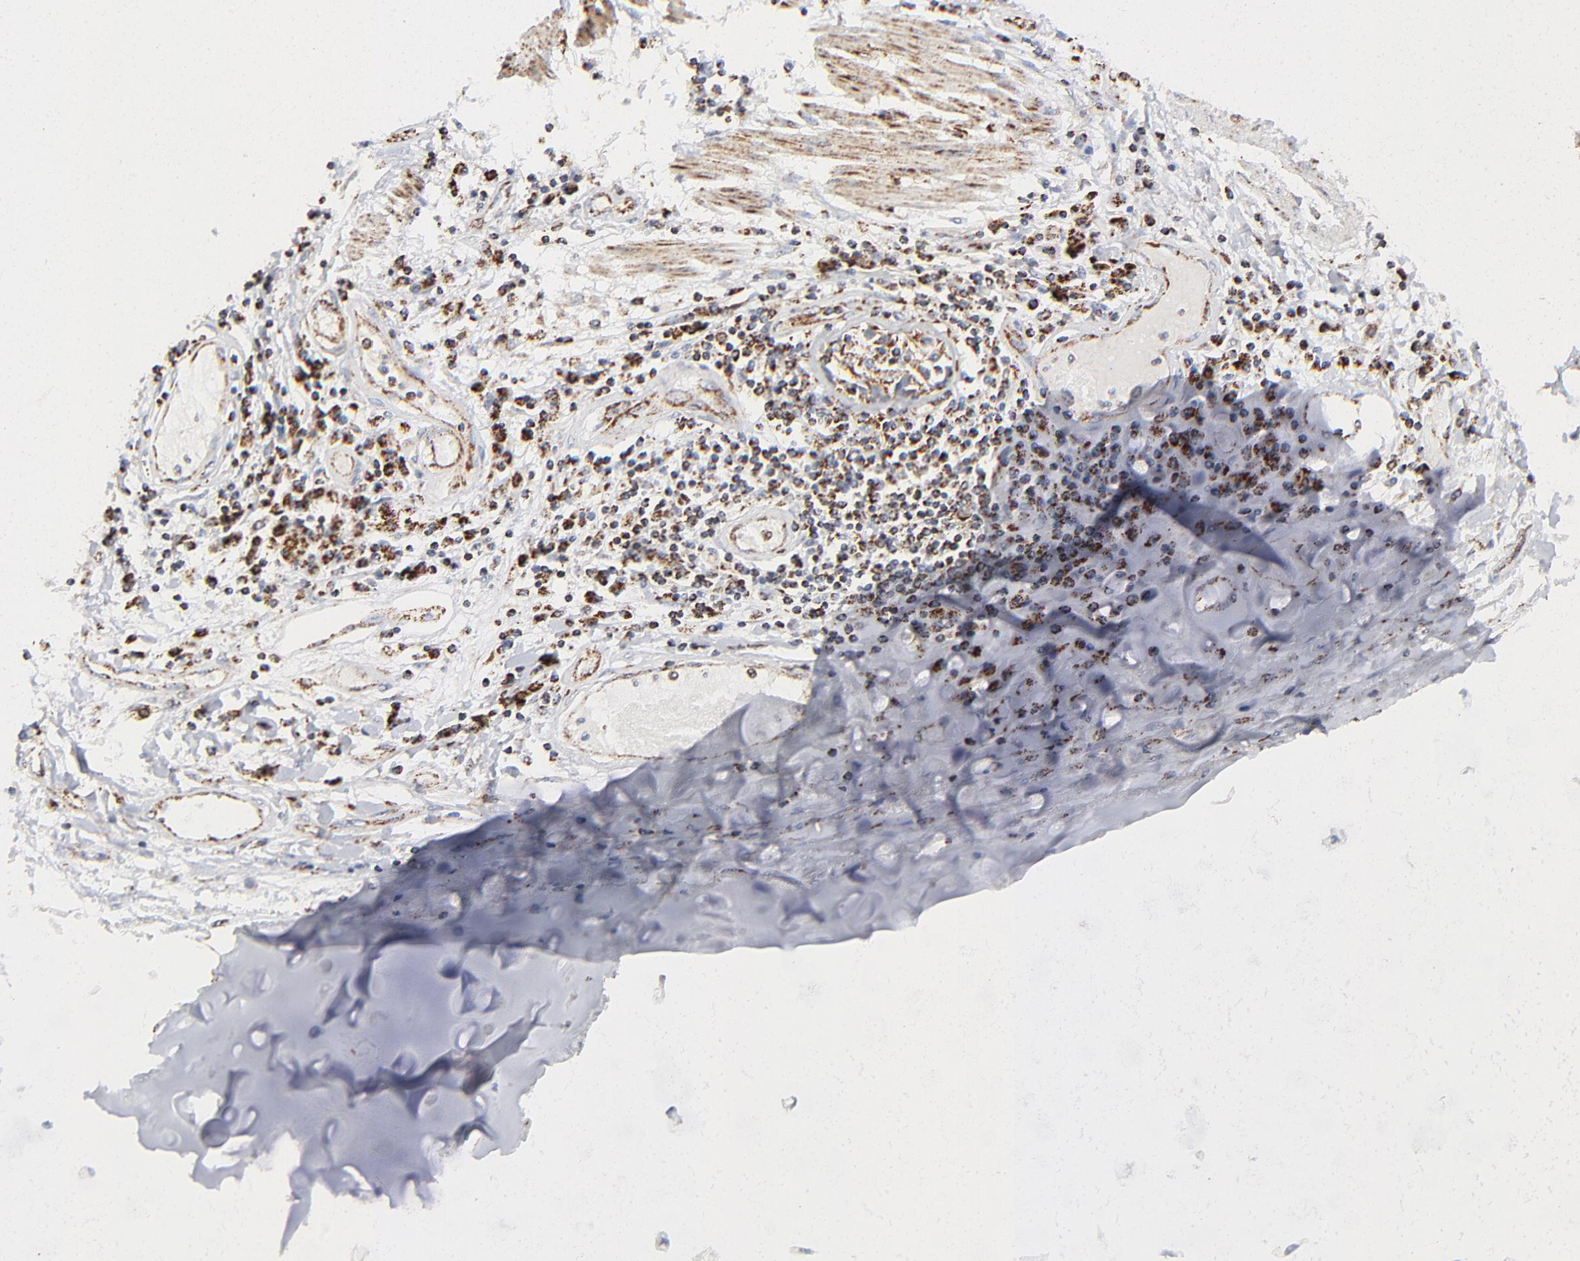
{"staining": {"intensity": "negative", "quantity": "none", "location": "none"}, "tissue": "adipose tissue", "cell_type": "Adipocytes", "image_type": "normal", "snomed": [{"axis": "morphology", "description": "Normal tissue, NOS"}, {"axis": "morphology", "description": "Adenocarcinoma, NOS"}, {"axis": "topography", "description": "Cartilage tissue"}, {"axis": "topography", "description": "Lung"}], "caption": "This image is of unremarkable adipose tissue stained with immunohistochemistry to label a protein in brown with the nuclei are counter-stained blue. There is no expression in adipocytes.", "gene": "ASB3", "patient": {"sex": "female", "age": 67}}